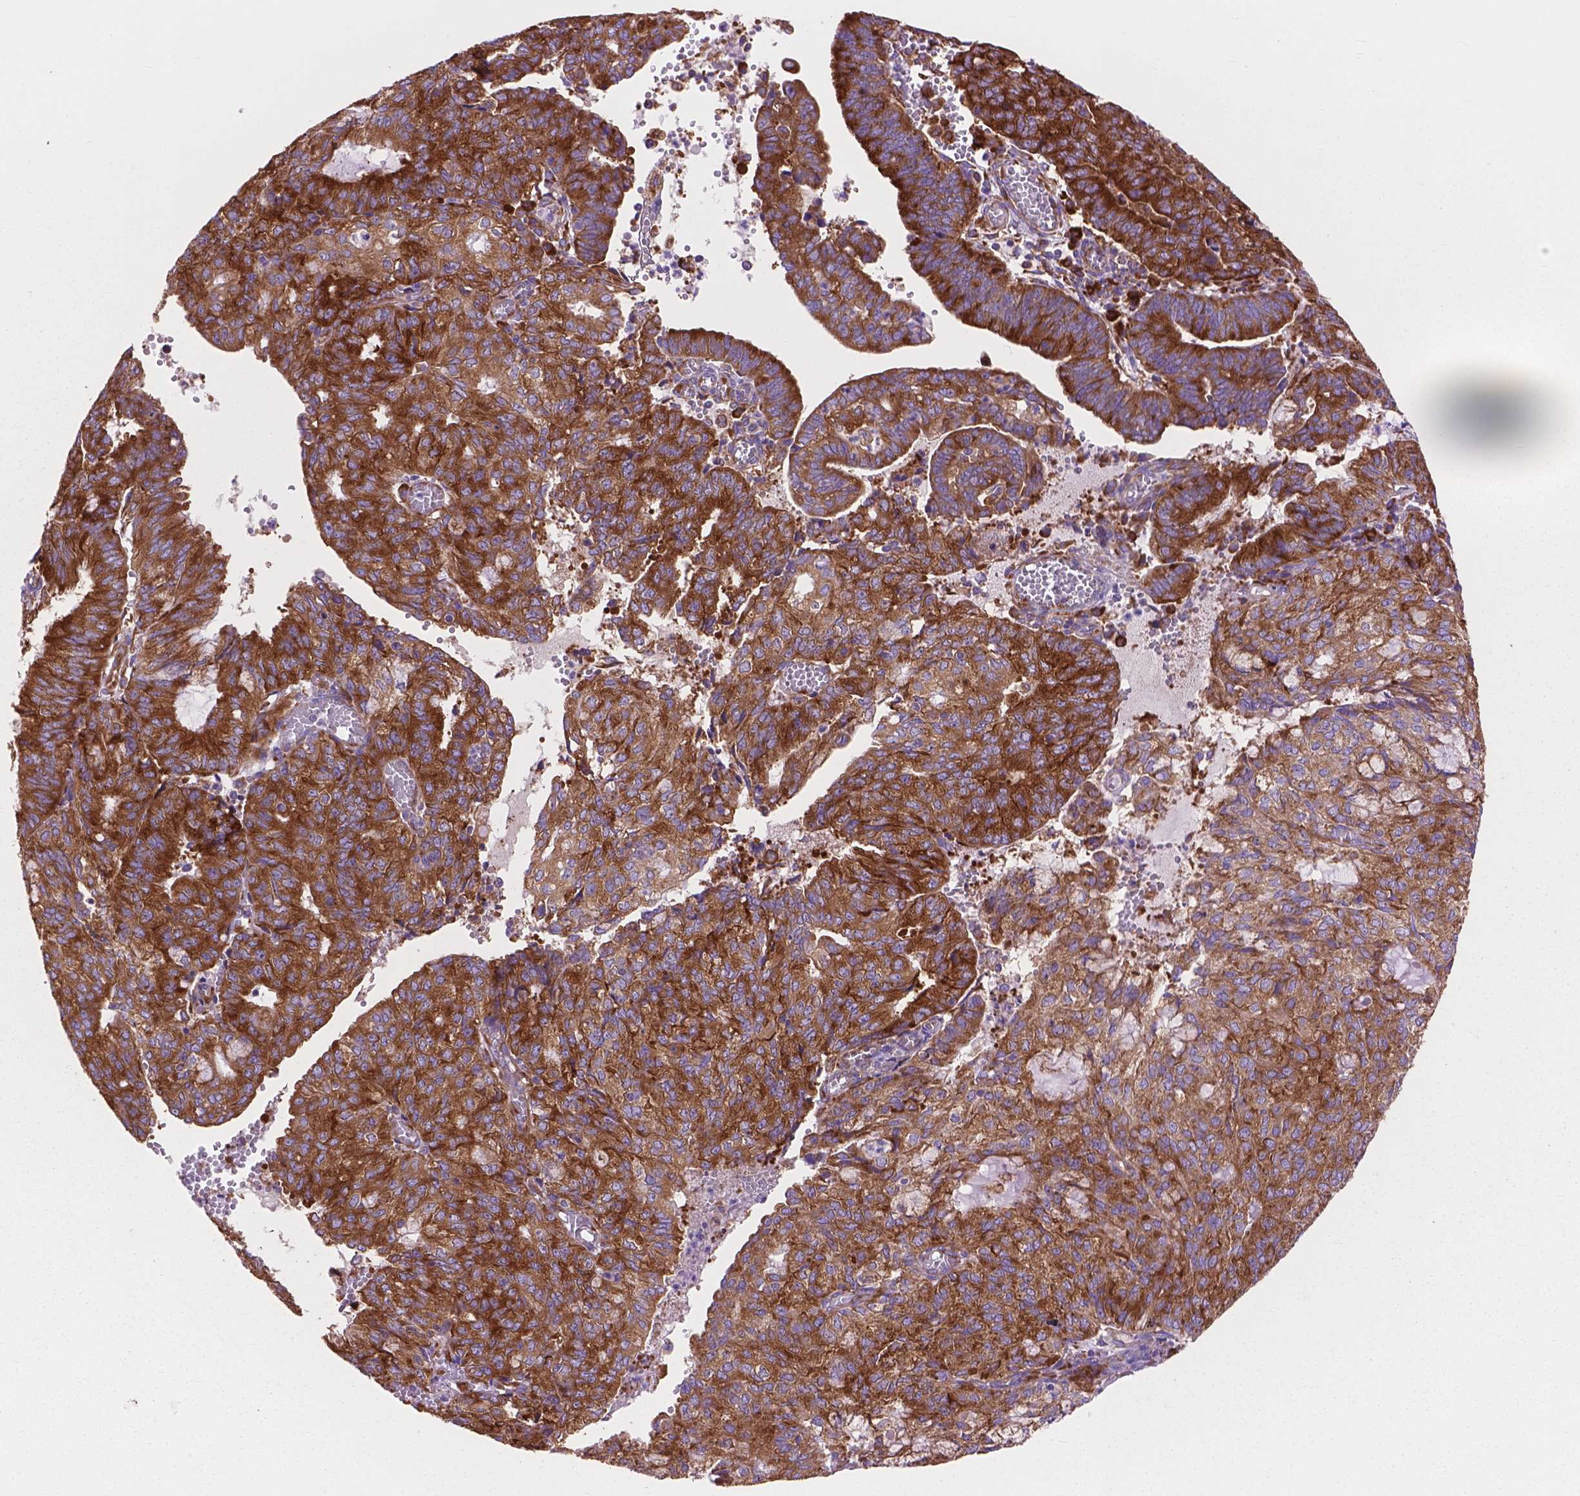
{"staining": {"intensity": "moderate", "quantity": ">75%", "location": "cytoplasmic/membranous"}, "tissue": "endometrial cancer", "cell_type": "Tumor cells", "image_type": "cancer", "snomed": [{"axis": "morphology", "description": "Adenocarcinoma, NOS"}, {"axis": "topography", "description": "Endometrium"}], "caption": "Moderate cytoplasmic/membranous staining for a protein is appreciated in about >75% of tumor cells of endometrial adenocarcinoma using IHC.", "gene": "RPL37A", "patient": {"sex": "female", "age": 82}}